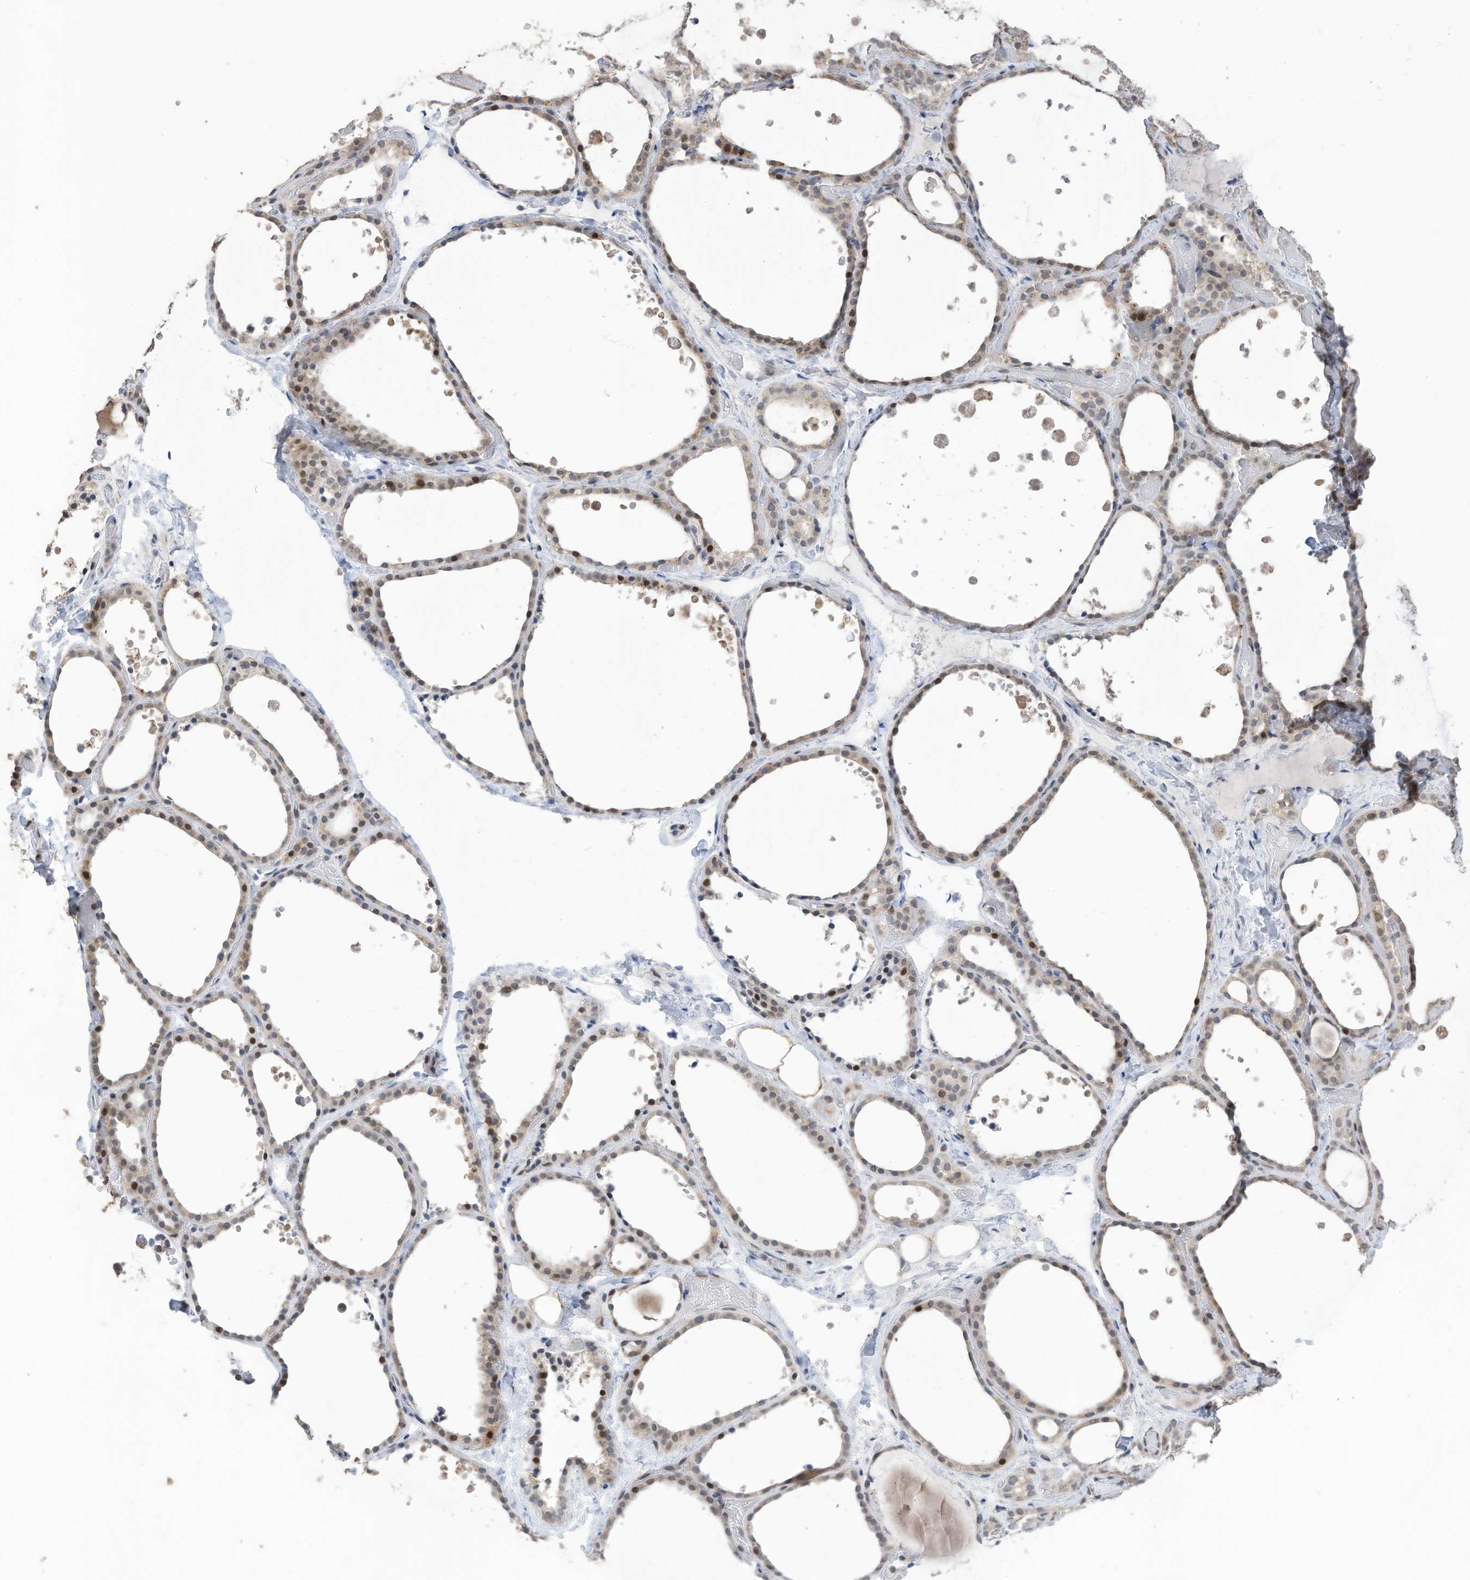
{"staining": {"intensity": "moderate", "quantity": "25%-75%", "location": "cytoplasmic/membranous,nuclear"}, "tissue": "thyroid gland", "cell_type": "Glandular cells", "image_type": "normal", "snomed": [{"axis": "morphology", "description": "Normal tissue, NOS"}, {"axis": "topography", "description": "Thyroid gland"}], "caption": "Glandular cells show medium levels of moderate cytoplasmic/membranous,nuclear staining in approximately 25%-75% of cells in normal human thyroid gland. The protein of interest is shown in brown color, while the nuclei are stained blue.", "gene": "RABL3", "patient": {"sex": "female", "age": 44}}